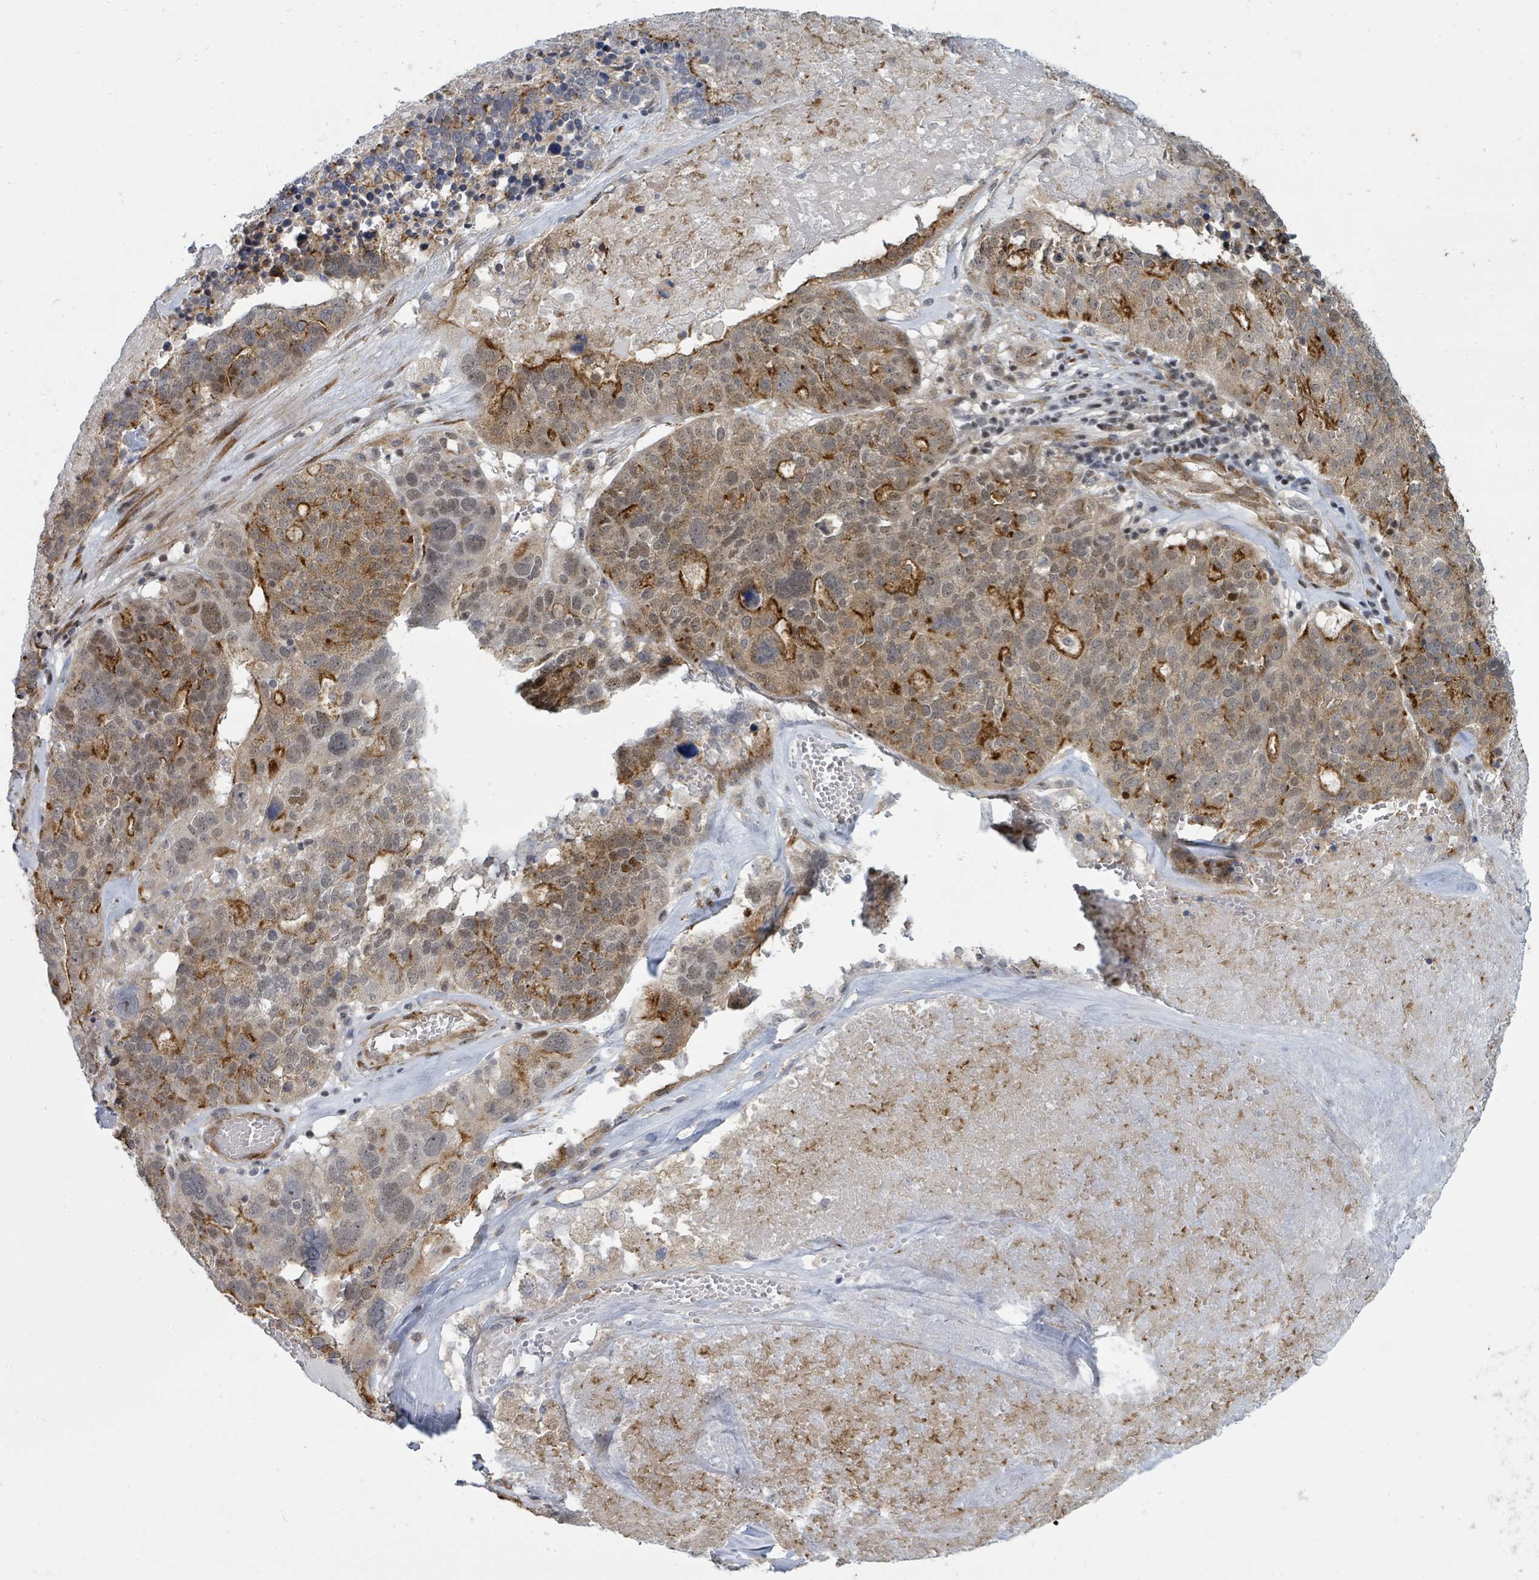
{"staining": {"intensity": "strong", "quantity": "25%-75%", "location": "cytoplasmic/membranous"}, "tissue": "ovarian cancer", "cell_type": "Tumor cells", "image_type": "cancer", "snomed": [{"axis": "morphology", "description": "Cystadenocarcinoma, serous, NOS"}, {"axis": "topography", "description": "Ovary"}], "caption": "Strong cytoplasmic/membranous protein staining is identified in about 25%-75% of tumor cells in serous cystadenocarcinoma (ovarian).", "gene": "PSMG2", "patient": {"sex": "female", "age": 59}}